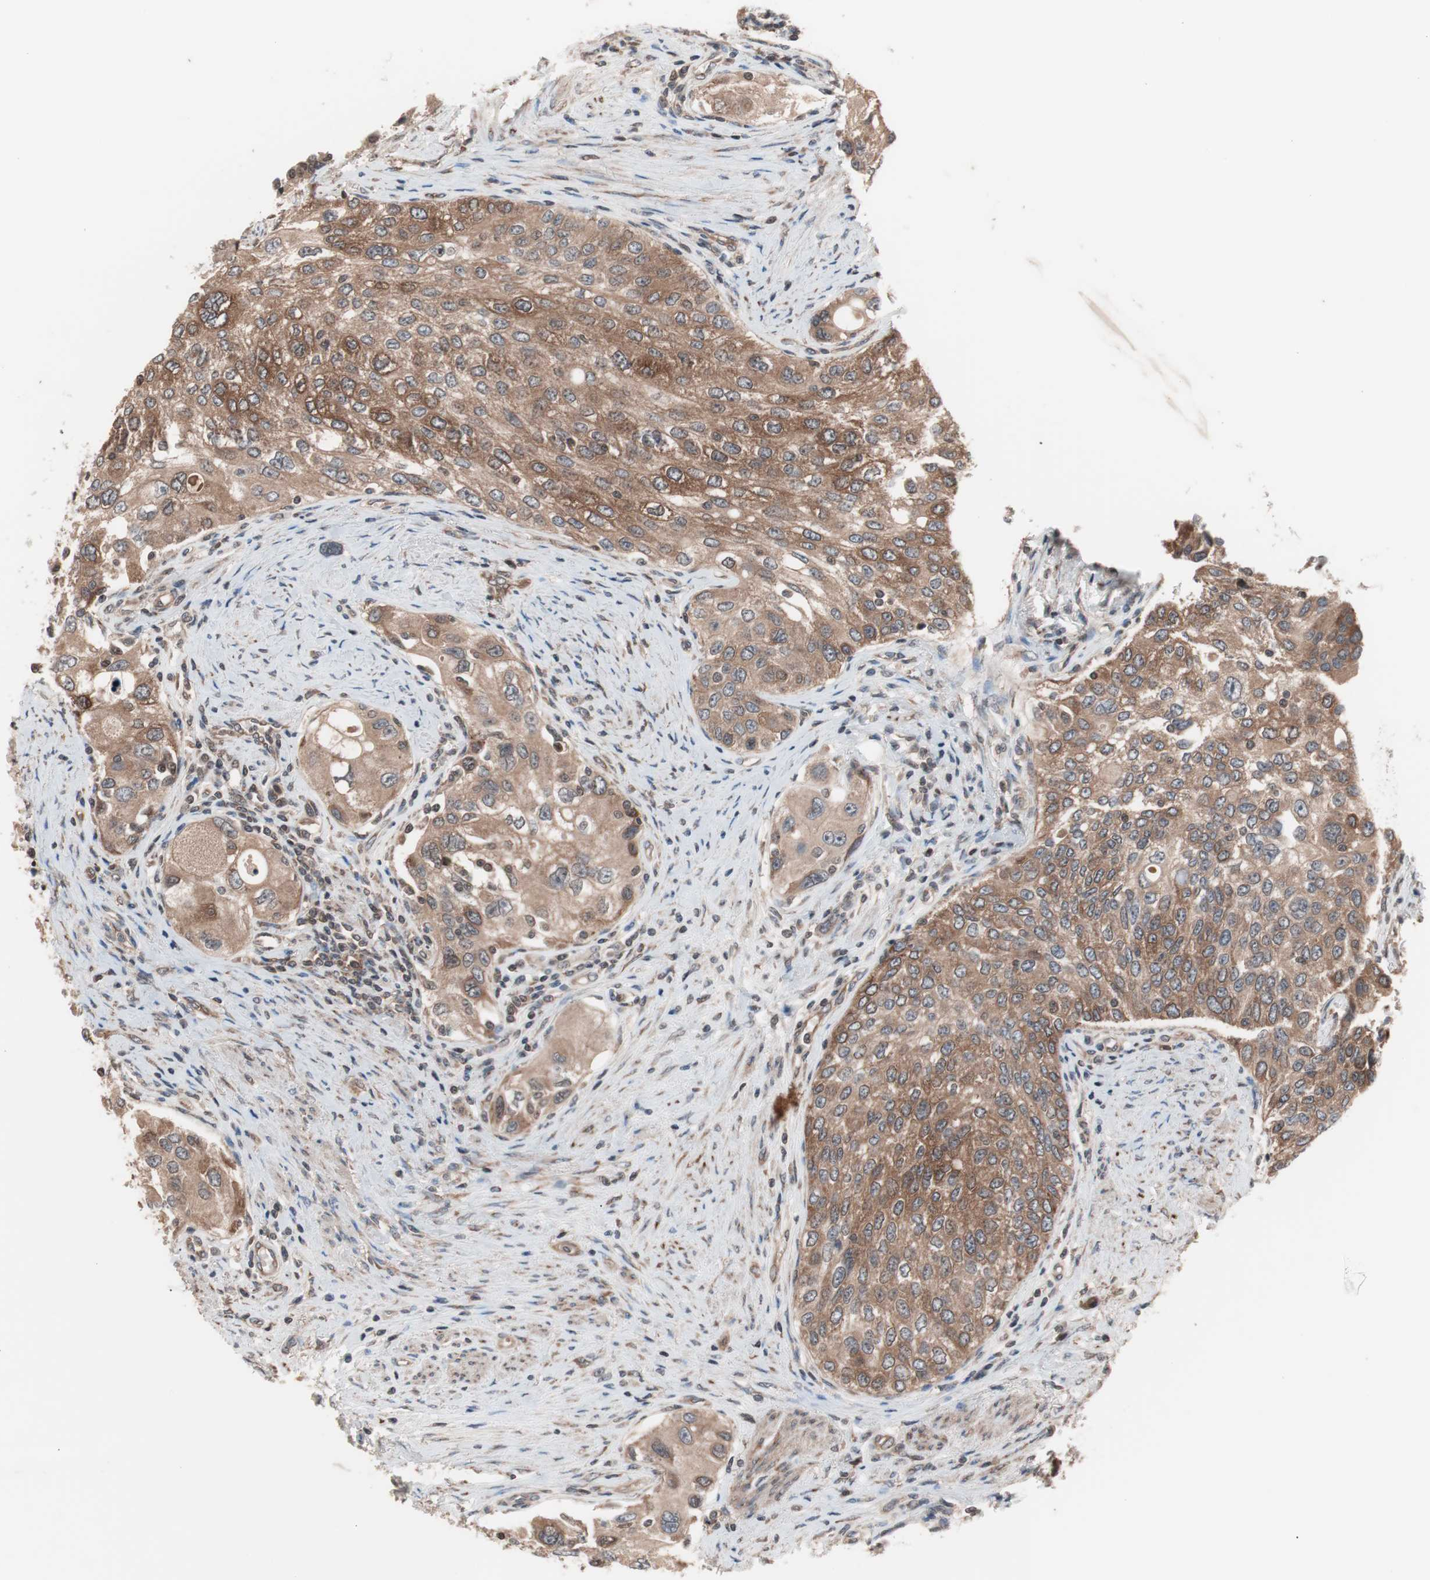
{"staining": {"intensity": "moderate", "quantity": "25%-75%", "location": "cytoplasmic/membranous"}, "tissue": "urothelial cancer", "cell_type": "Tumor cells", "image_type": "cancer", "snomed": [{"axis": "morphology", "description": "Urothelial carcinoma, High grade"}, {"axis": "topography", "description": "Urinary bladder"}], "caption": "Immunohistochemistry (IHC) (DAB (3,3'-diaminobenzidine)) staining of human urothelial cancer demonstrates moderate cytoplasmic/membranous protein positivity in approximately 25%-75% of tumor cells. The staining is performed using DAB brown chromogen to label protein expression. The nuclei are counter-stained blue using hematoxylin.", "gene": "IRS1", "patient": {"sex": "female", "age": 56}}